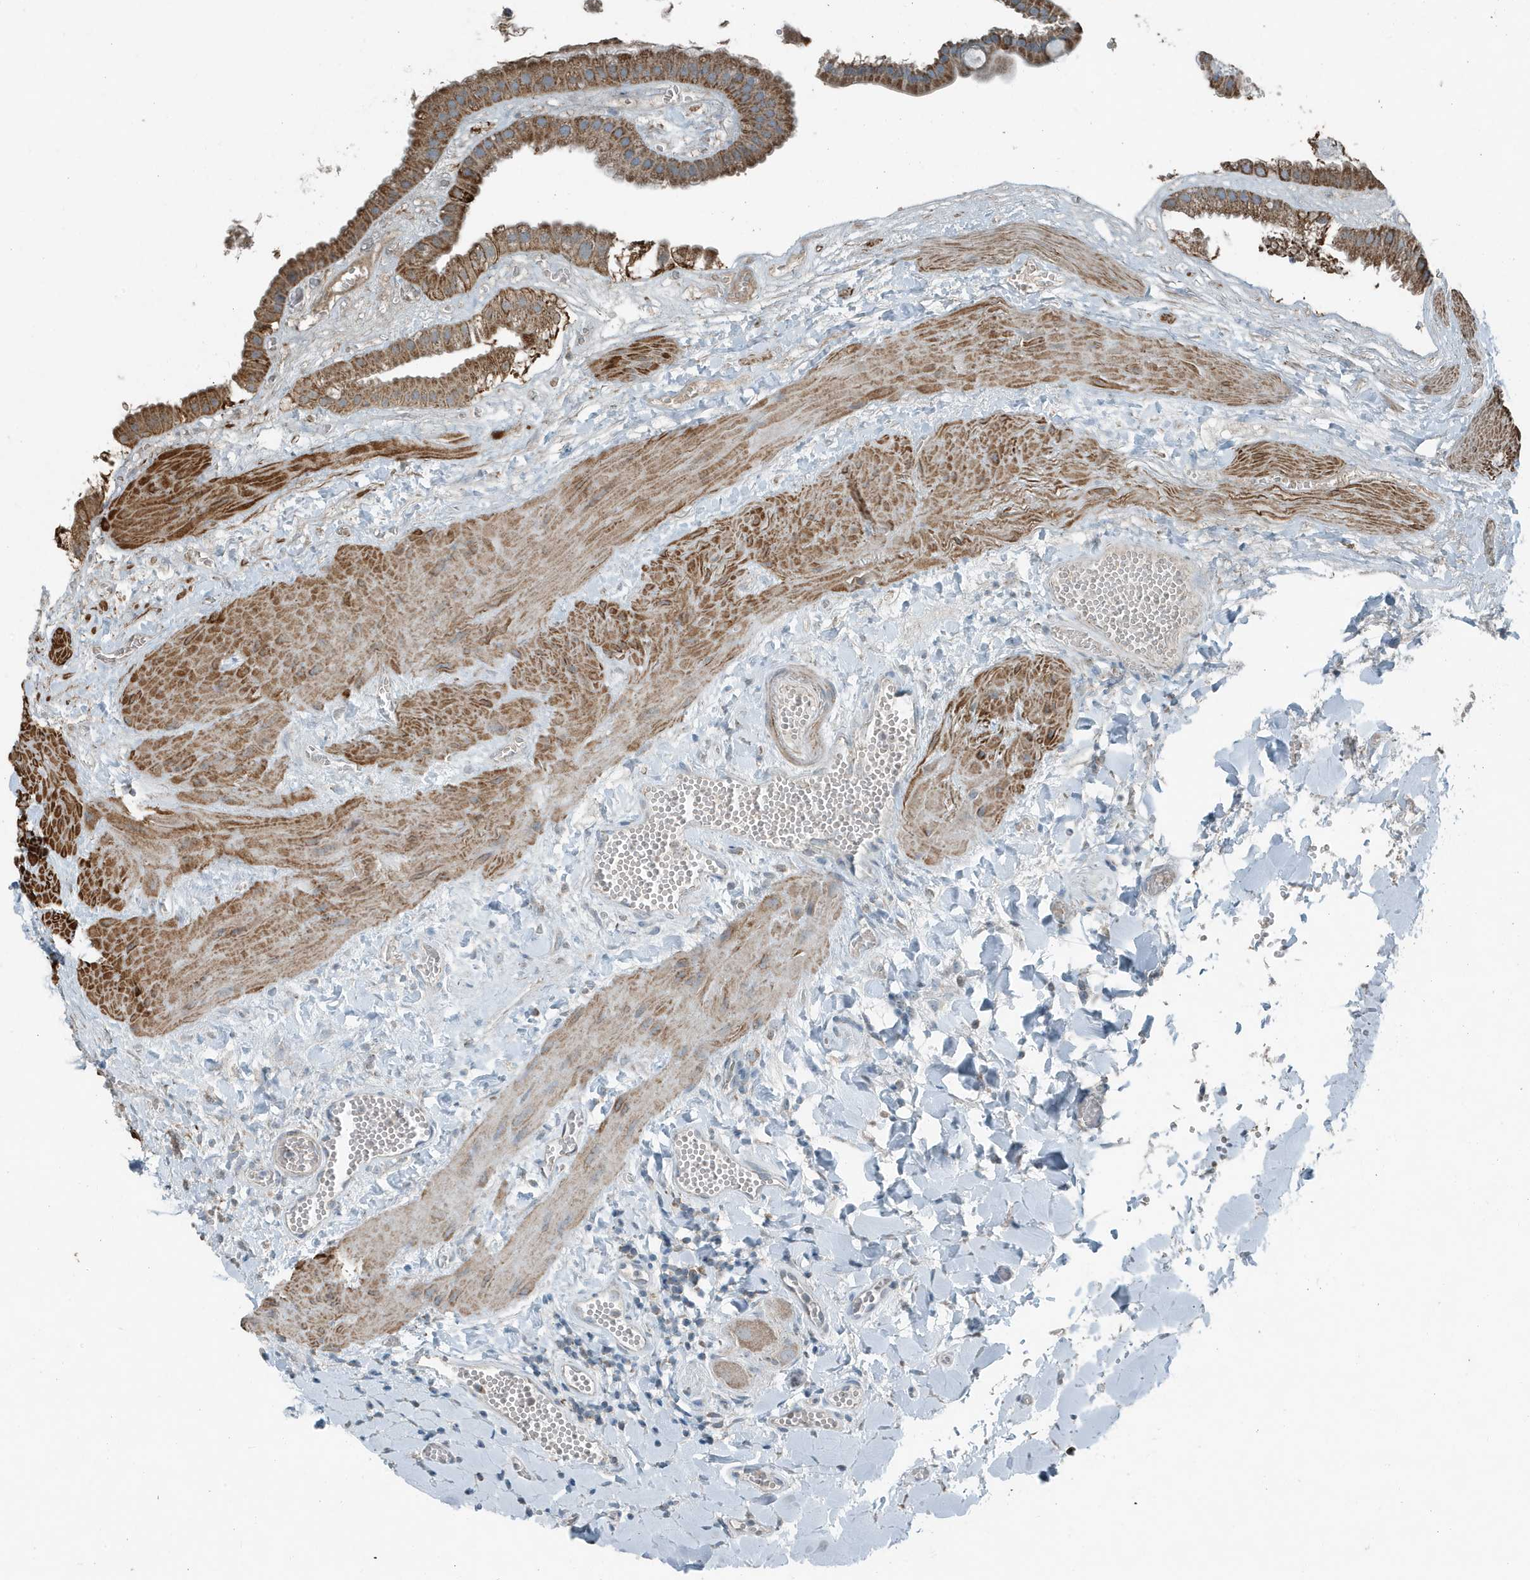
{"staining": {"intensity": "moderate", "quantity": ">75%", "location": "cytoplasmic/membranous"}, "tissue": "gallbladder", "cell_type": "Glandular cells", "image_type": "normal", "snomed": [{"axis": "morphology", "description": "Normal tissue, NOS"}, {"axis": "topography", "description": "Gallbladder"}], "caption": "IHC (DAB) staining of unremarkable human gallbladder reveals moderate cytoplasmic/membranous protein staining in about >75% of glandular cells.", "gene": "MT", "patient": {"sex": "male", "age": 55}}